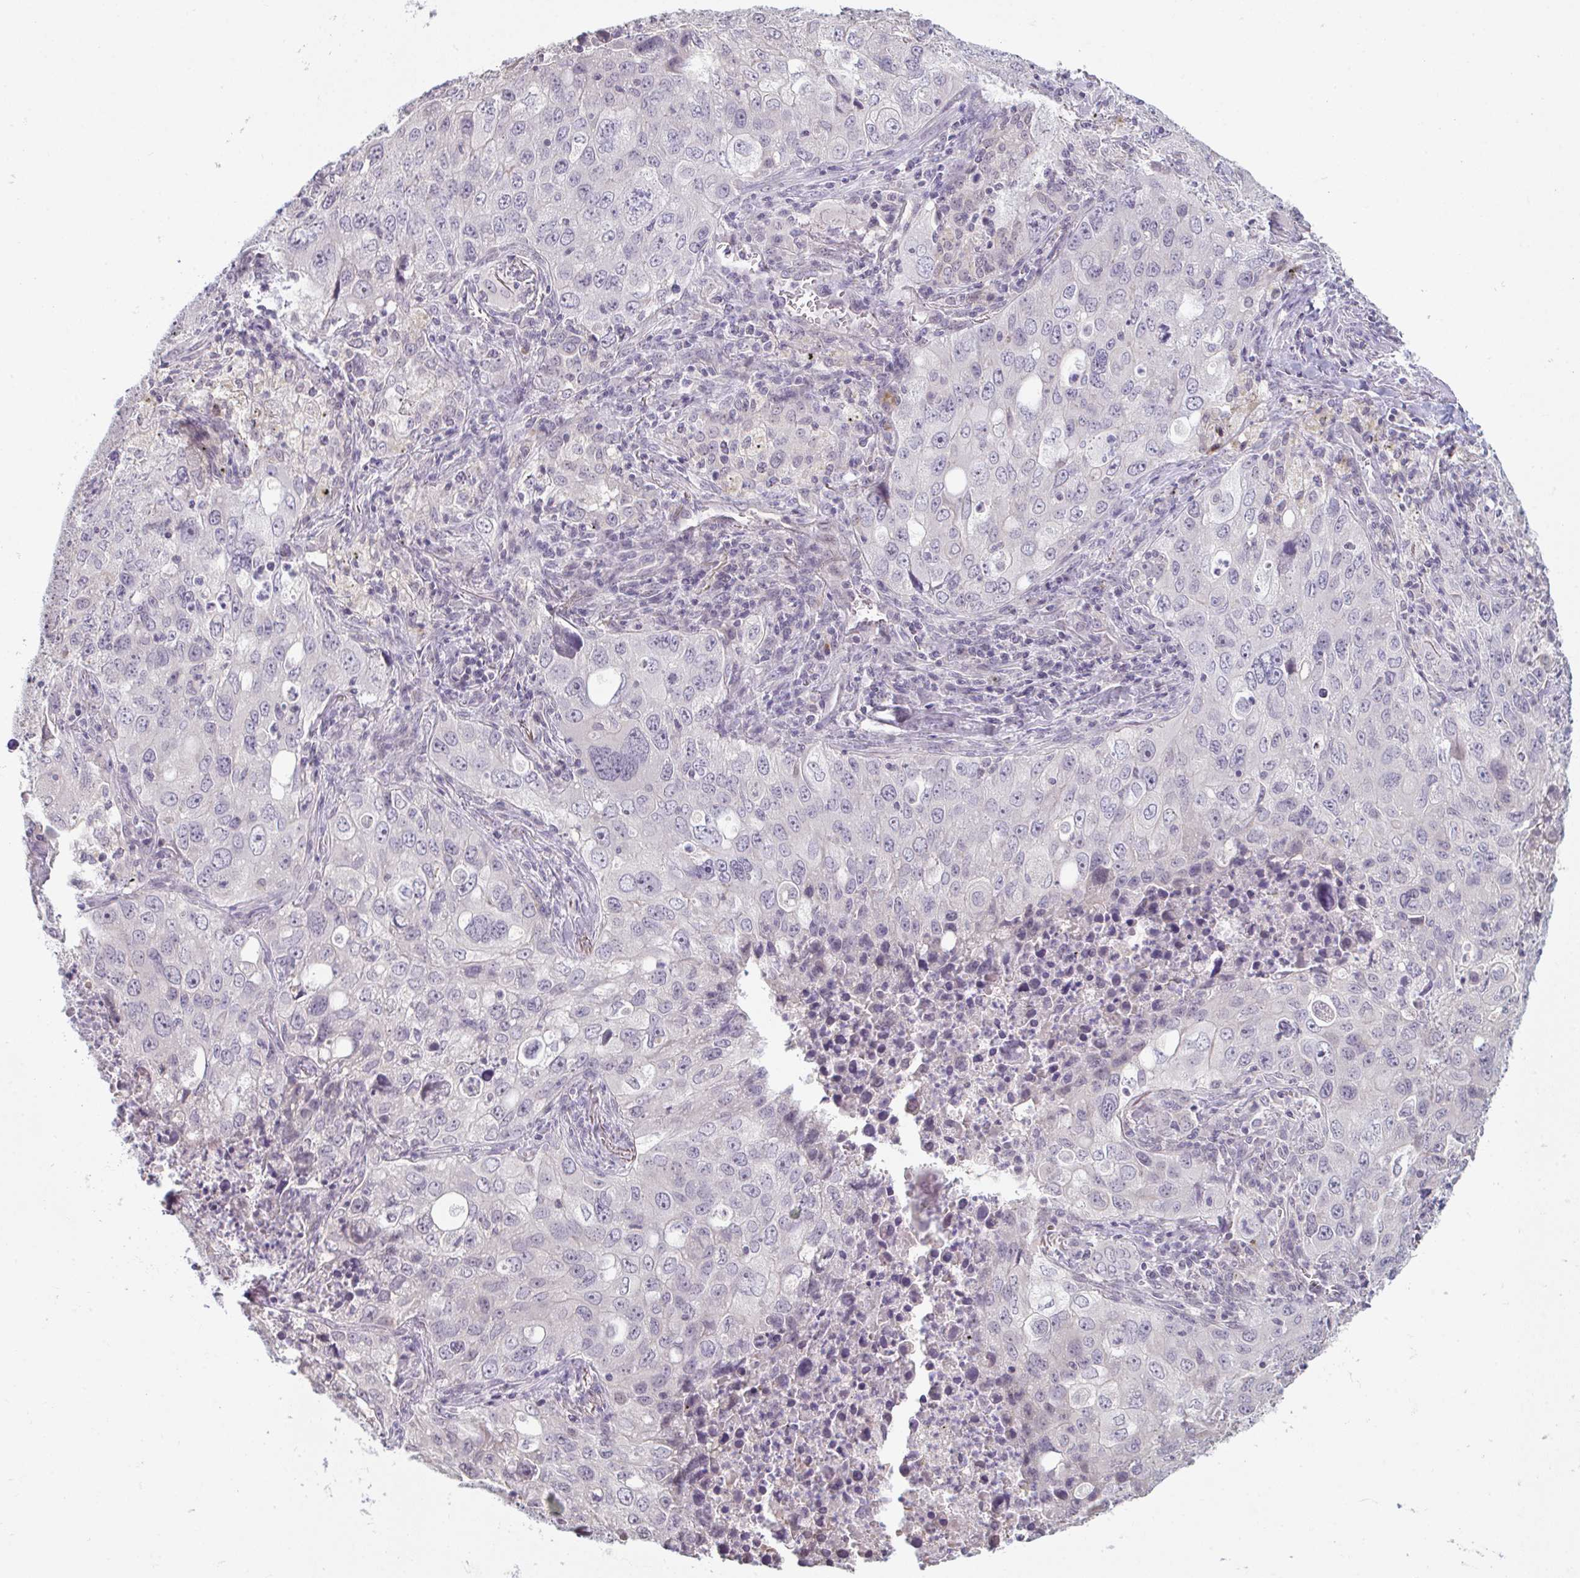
{"staining": {"intensity": "negative", "quantity": "none", "location": "none"}, "tissue": "lung cancer", "cell_type": "Tumor cells", "image_type": "cancer", "snomed": [{"axis": "morphology", "description": "Adenocarcinoma, NOS"}, {"axis": "morphology", "description": "Adenocarcinoma, metastatic, NOS"}, {"axis": "topography", "description": "Lymph node"}, {"axis": "topography", "description": "Lung"}], "caption": "This is an immunohistochemistry (IHC) histopathology image of lung cancer. There is no expression in tumor cells.", "gene": "ZNF214", "patient": {"sex": "female", "age": 42}}